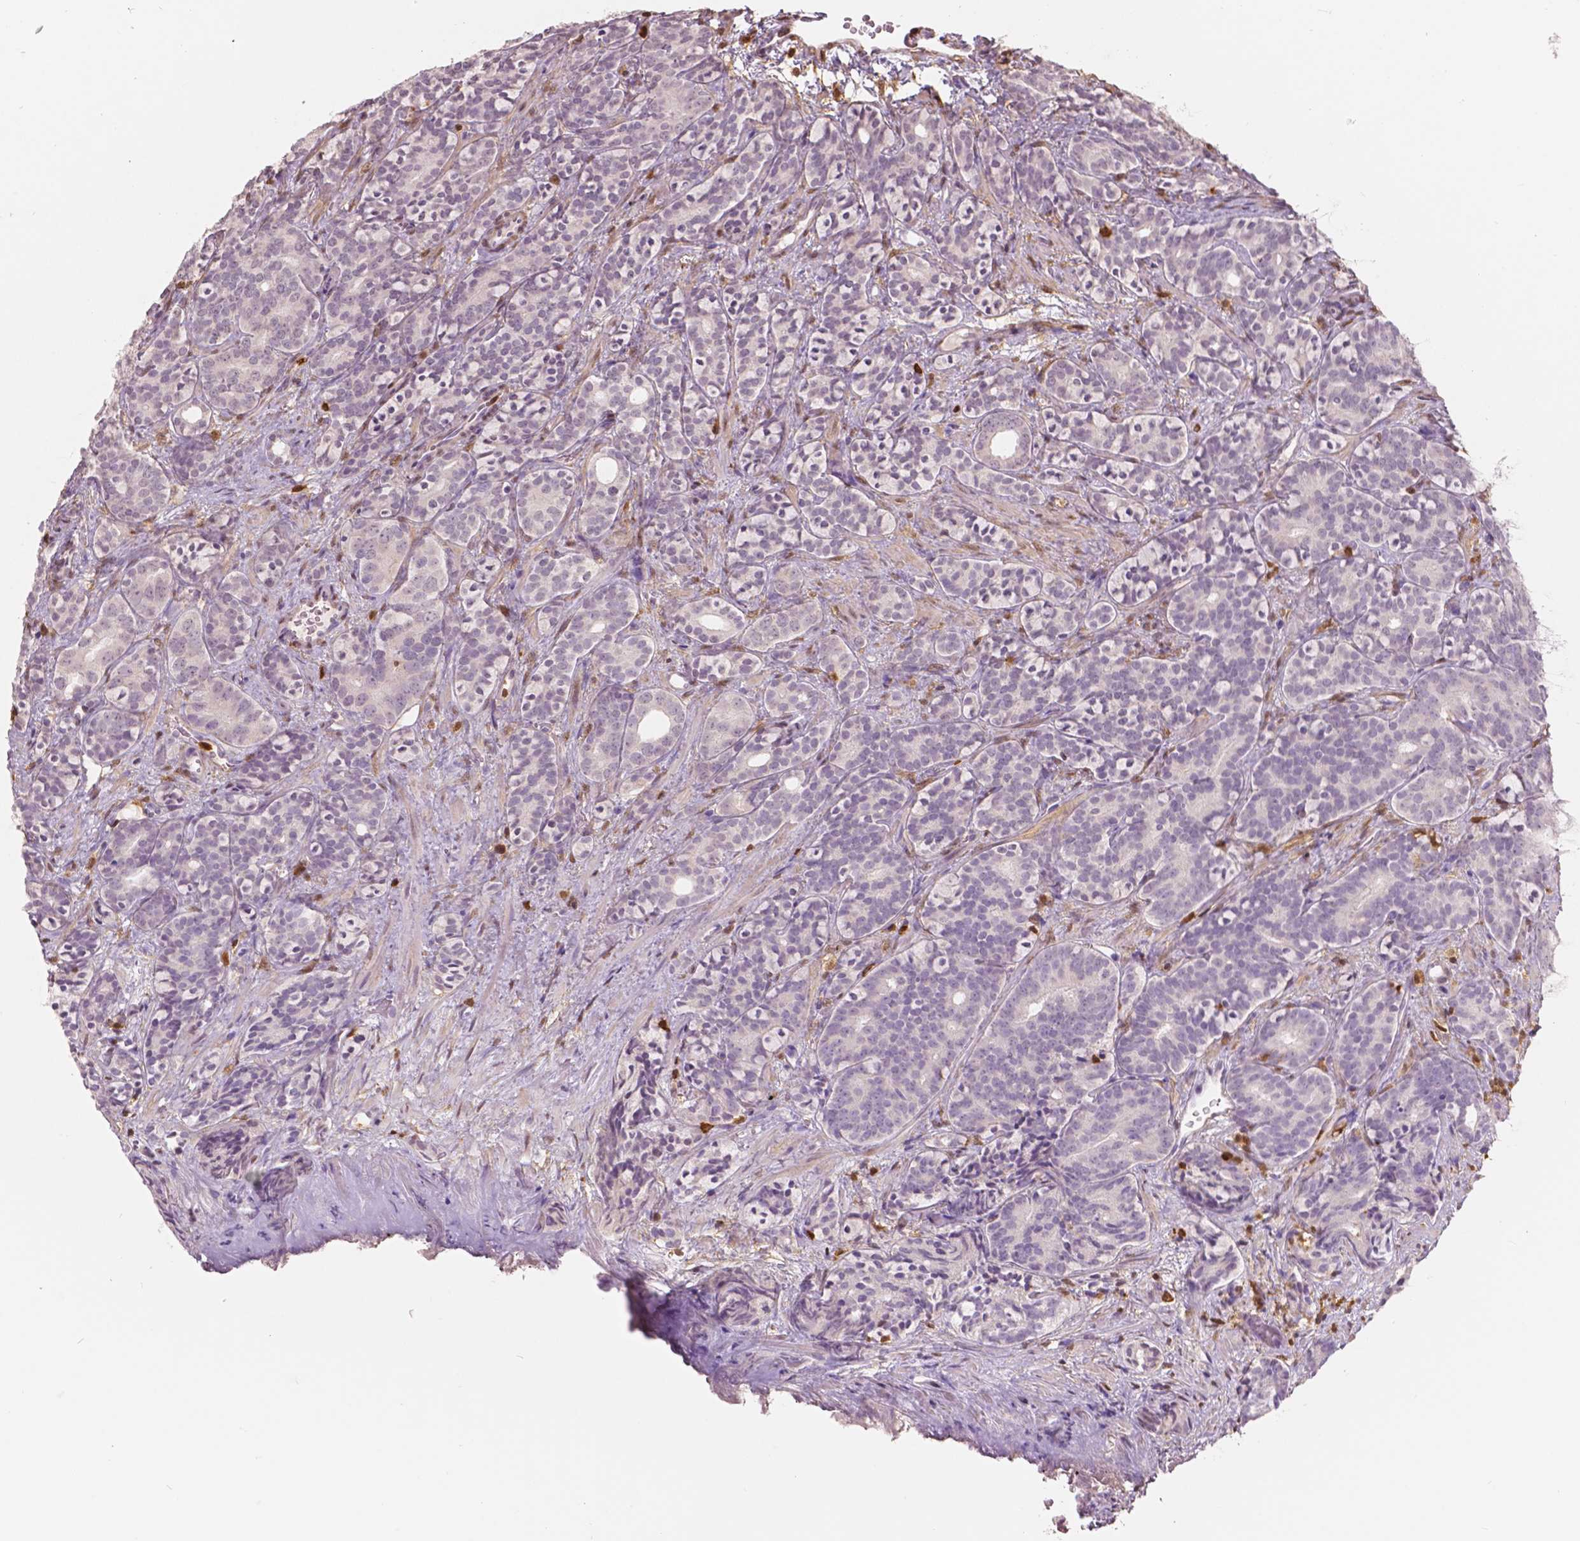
{"staining": {"intensity": "negative", "quantity": "none", "location": "none"}, "tissue": "prostate cancer", "cell_type": "Tumor cells", "image_type": "cancer", "snomed": [{"axis": "morphology", "description": "Adenocarcinoma, High grade"}, {"axis": "topography", "description": "Prostate"}], "caption": "DAB immunohistochemical staining of prostate high-grade adenocarcinoma displays no significant expression in tumor cells.", "gene": "S100A4", "patient": {"sex": "male", "age": 84}}